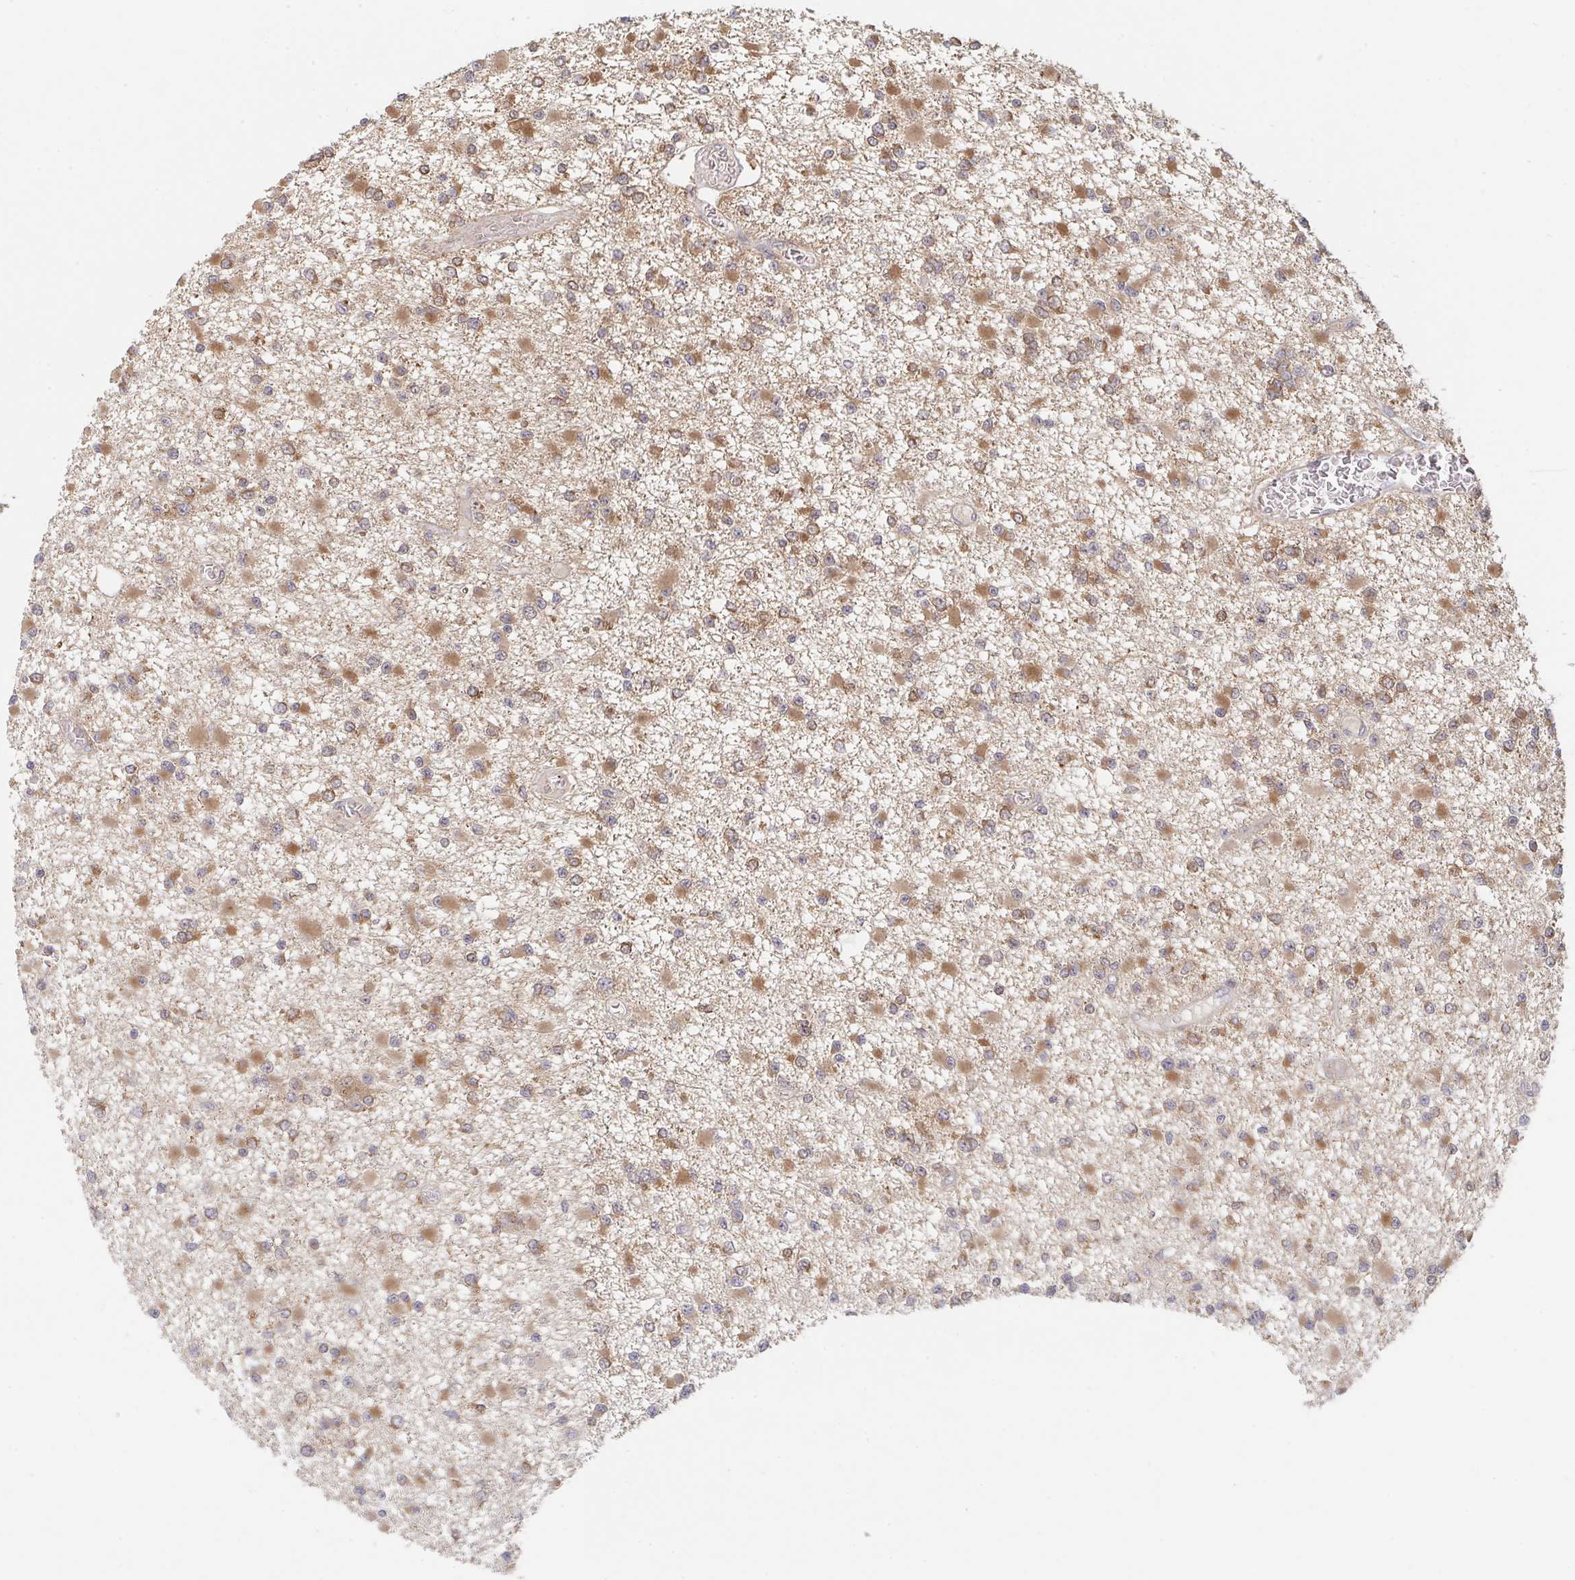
{"staining": {"intensity": "moderate", "quantity": ">75%", "location": "cytoplasmic/membranous"}, "tissue": "glioma", "cell_type": "Tumor cells", "image_type": "cancer", "snomed": [{"axis": "morphology", "description": "Glioma, malignant, Low grade"}, {"axis": "topography", "description": "Brain"}], "caption": "Immunohistochemical staining of malignant glioma (low-grade) displays moderate cytoplasmic/membranous protein positivity in approximately >75% of tumor cells.", "gene": "DCST1", "patient": {"sex": "female", "age": 22}}